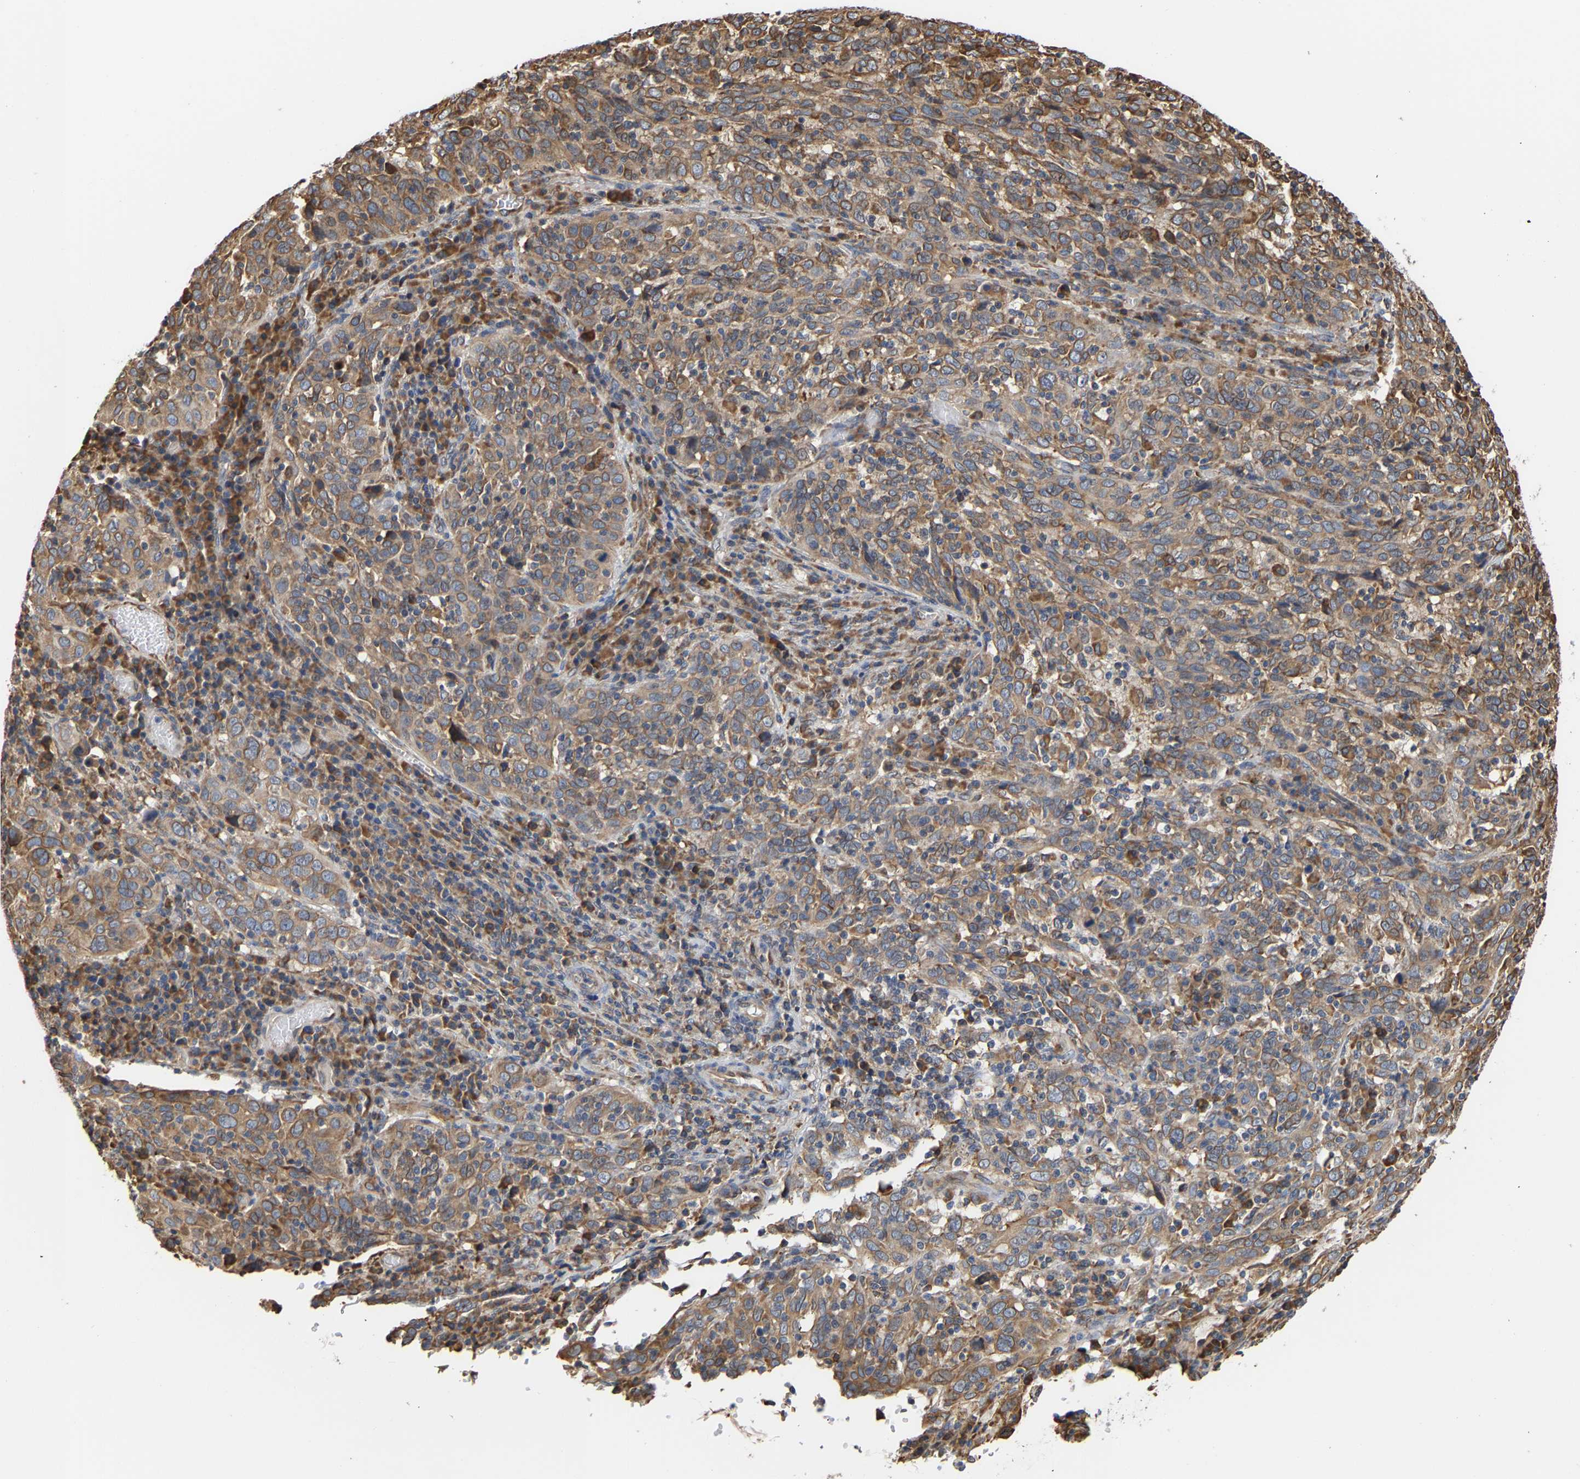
{"staining": {"intensity": "moderate", "quantity": ">75%", "location": "cytoplasmic/membranous"}, "tissue": "cervical cancer", "cell_type": "Tumor cells", "image_type": "cancer", "snomed": [{"axis": "morphology", "description": "Squamous cell carcinoma, NOS"}, {"axis": "topography", "description": "Cervix"}], "caption": "Protein expression analysis of squamous cell carcinoma (cervical) shows moderate cytoplasmic/membranous positivity in approximately >75% of tumor cells.", "gene": "ARAP1", "patient": {"sex": "female", "age": 46}}